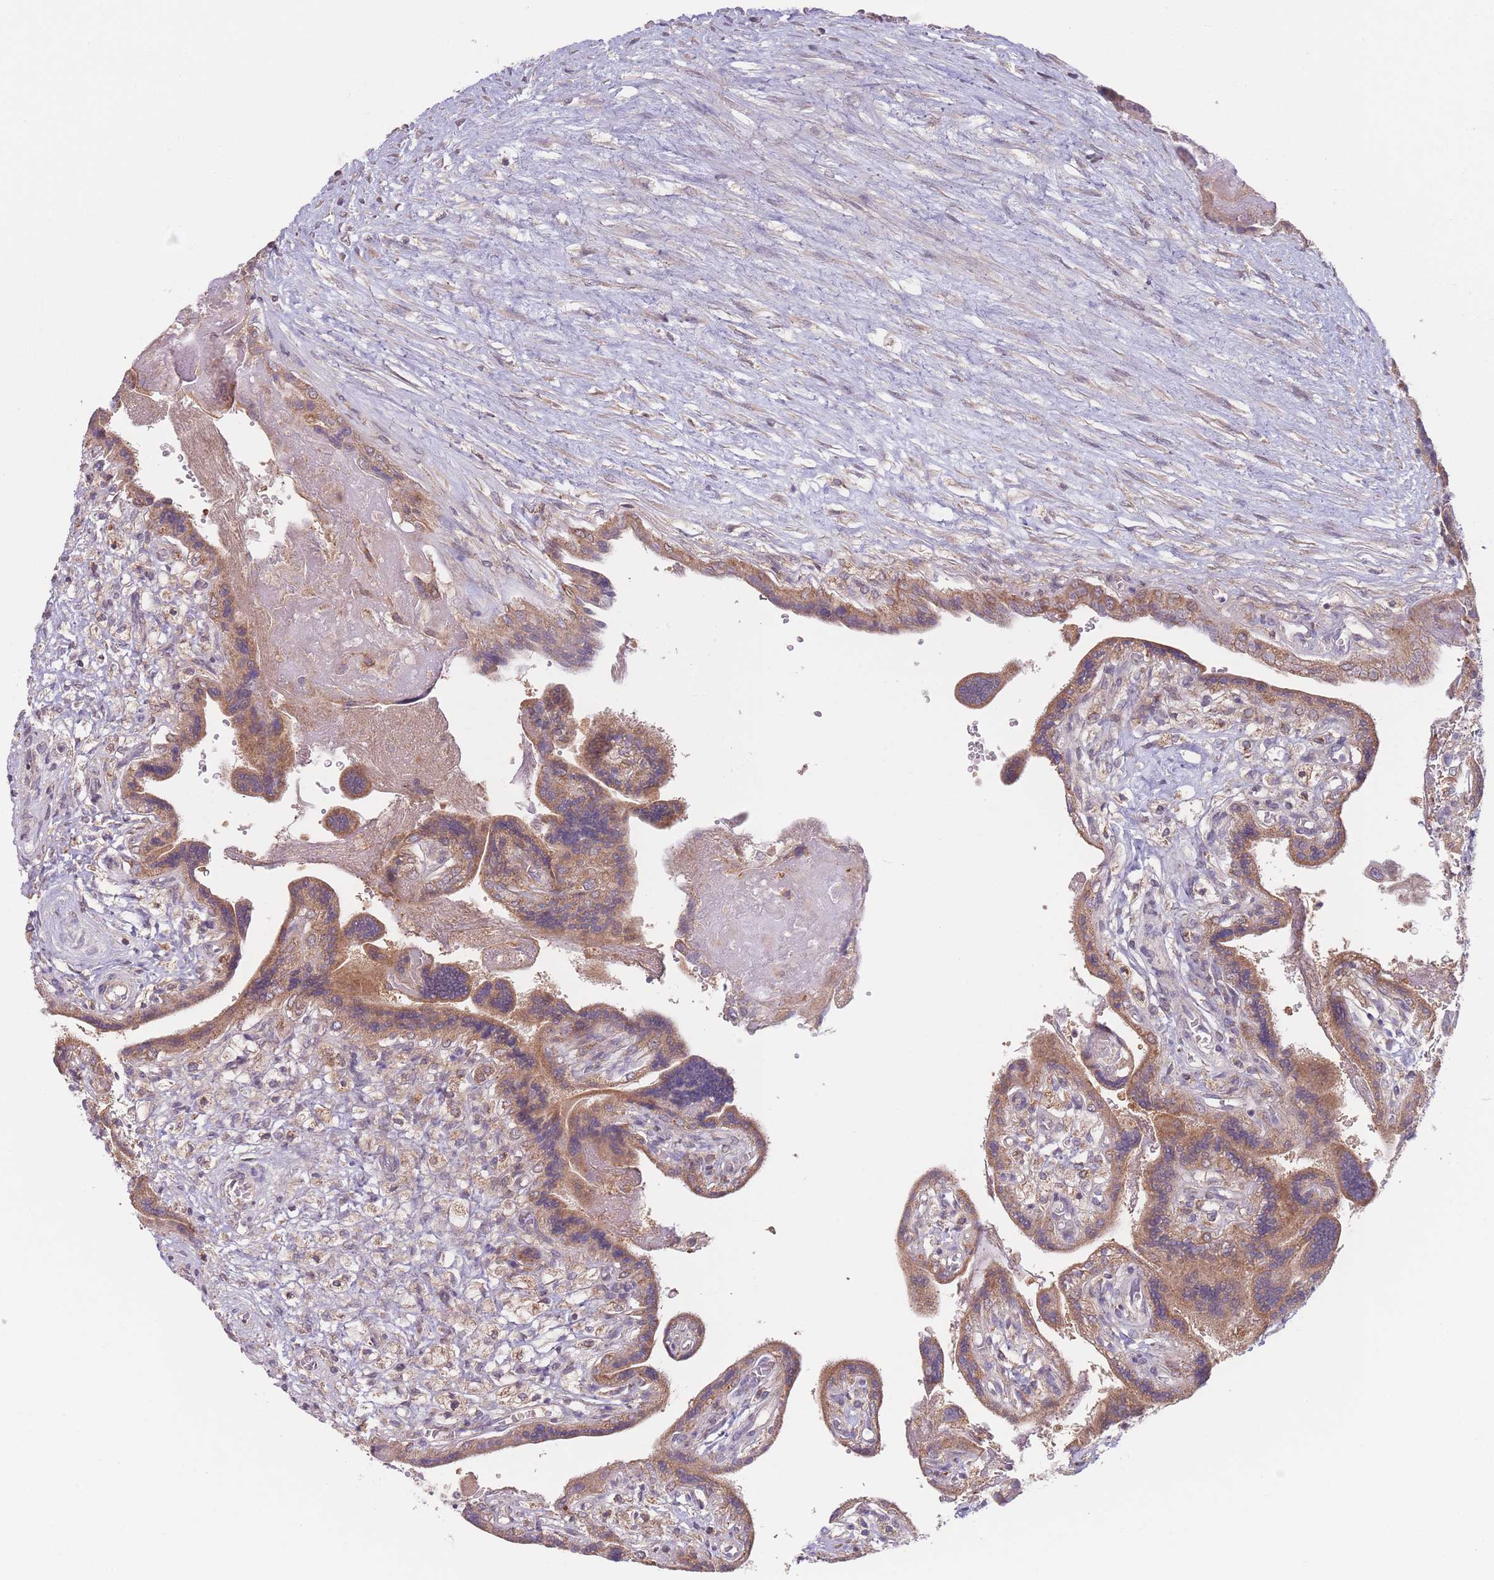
{"staining": {"intensity": "moderate", "quantity": ">75%", "location": "cytoplasmic/membranous"}, "tissue": "placenta", "cell_type": "Trophoblastic cells", "image_type": "normal", "snomed": [{"axis": "morphology", "description": "Normal tissue, NOS"}, {"axis": "topography", "description": "Placenta"}], "caption": "Trophoblastic cells exhibit medium levels of moderate cytoplasmic/membranous positivity in about >75% of cells in benign human placenta.", "gene": "PPM1A", "patient": {"sex": "female", "age": 37}}